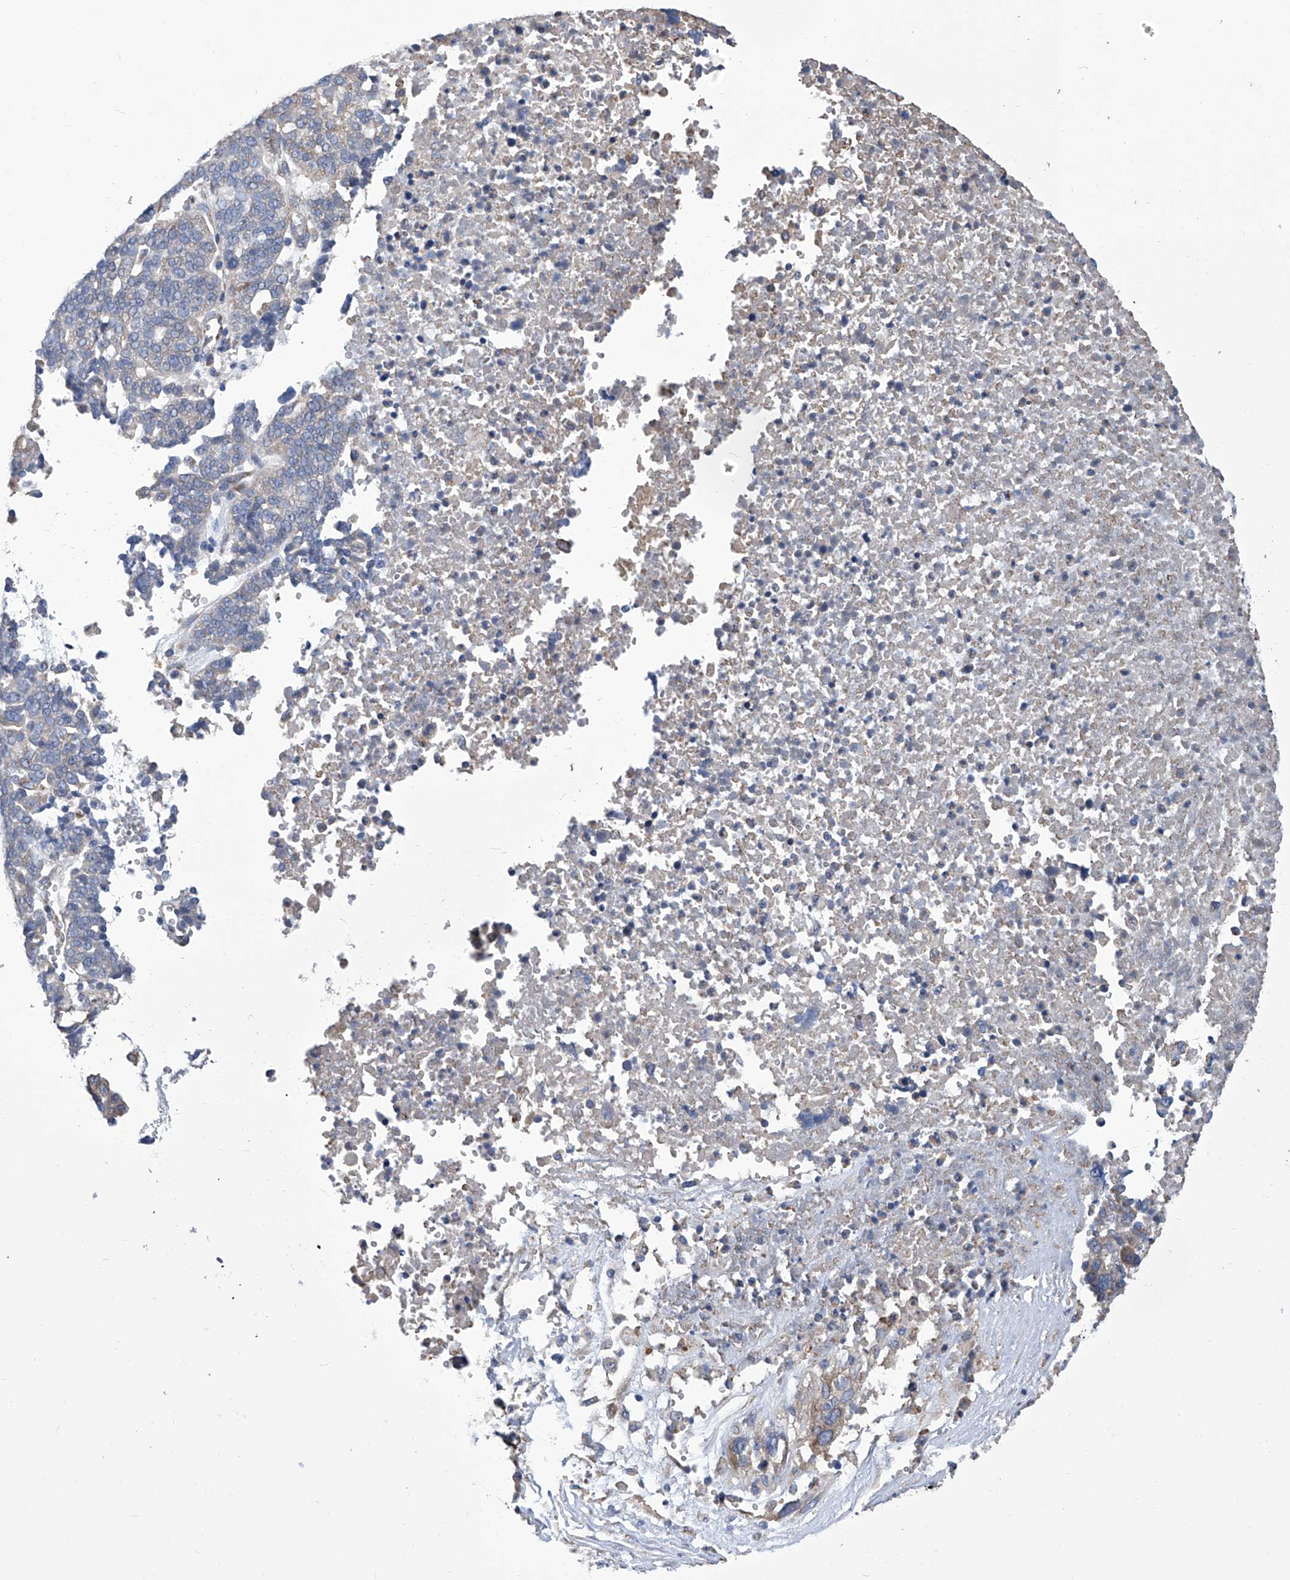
{"staining": {"intensity": "weak", "quantity": "25%-75%", "location": "cytoplasmic/membranous"}, "tissue": "ovarian cancer", "cell_type": "Tumor cells", "image_type": "cancer", "snomed": [{"axis": "morphology", "description": "Cystadenocarcinoma, serous, NOS"}, {"axis": "topography", "description": "Ovary"}], "caption": "Protein expression analysis of human serous cystadenocarcinoma (ovarian) reveals weak cytoplasmic/membranous expression in about 25%-75% of tumor cells.", "gene": "SMS", "patient": {"sex": "female", "age": 59}}